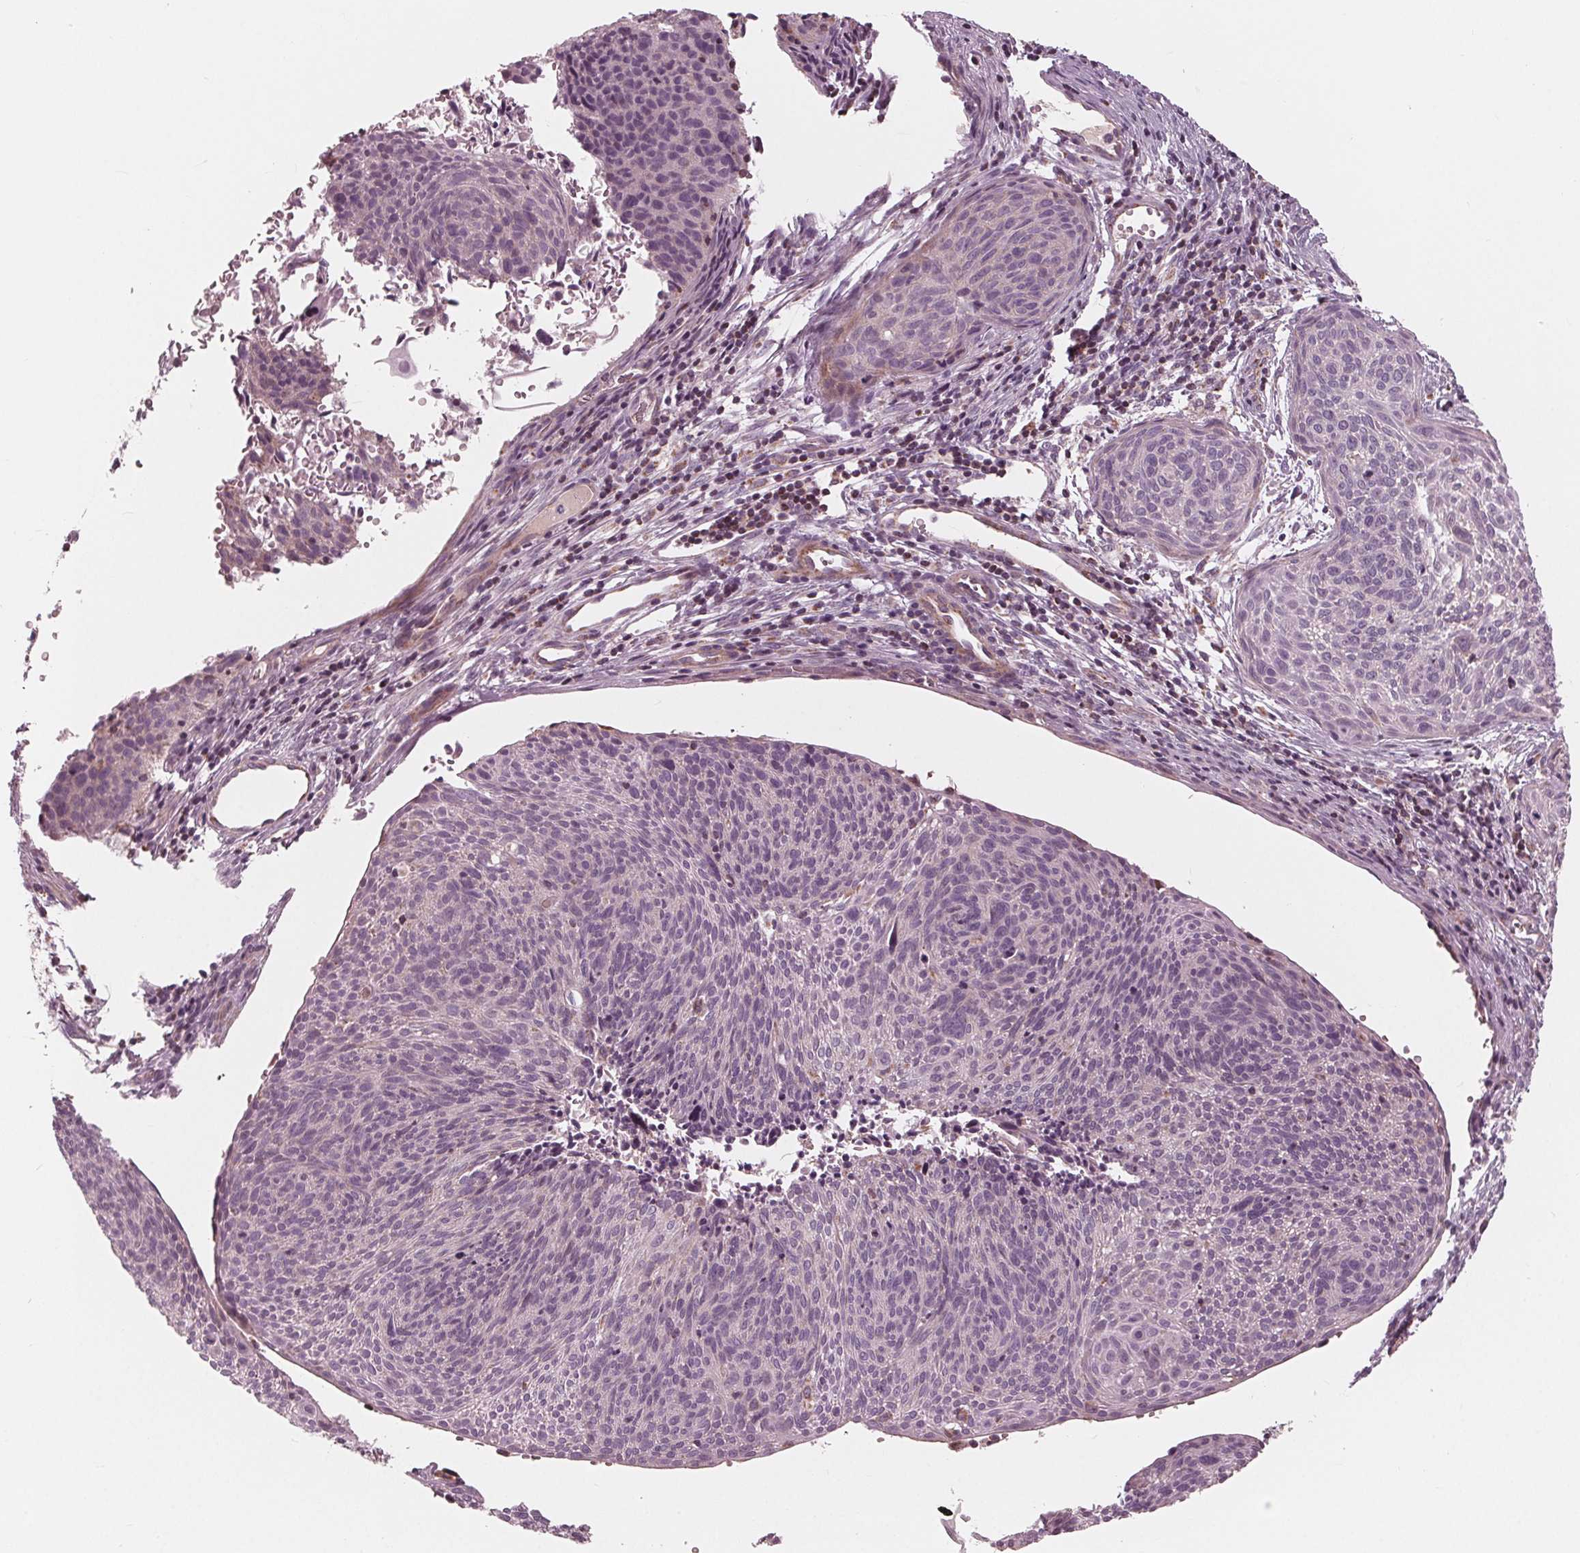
{"staining": {"intensity": "negative", "quantity": "none", "location": "none"}, "tissue": "cervical cancer", "cell_type": "Tumor cells", "image_type": "cancer", "snomed": [{"axis": "morphology", "description": "Squamous cell carcinoma, NOS"}, {"axis": "topography", "description": "Cervix"}], "caption": "Micrograph shows no protein positivity in tumor cells of cervical cancer tissue.", "gene": "DCAF4L2", "patient": {"sex": "female", "age": 49}}